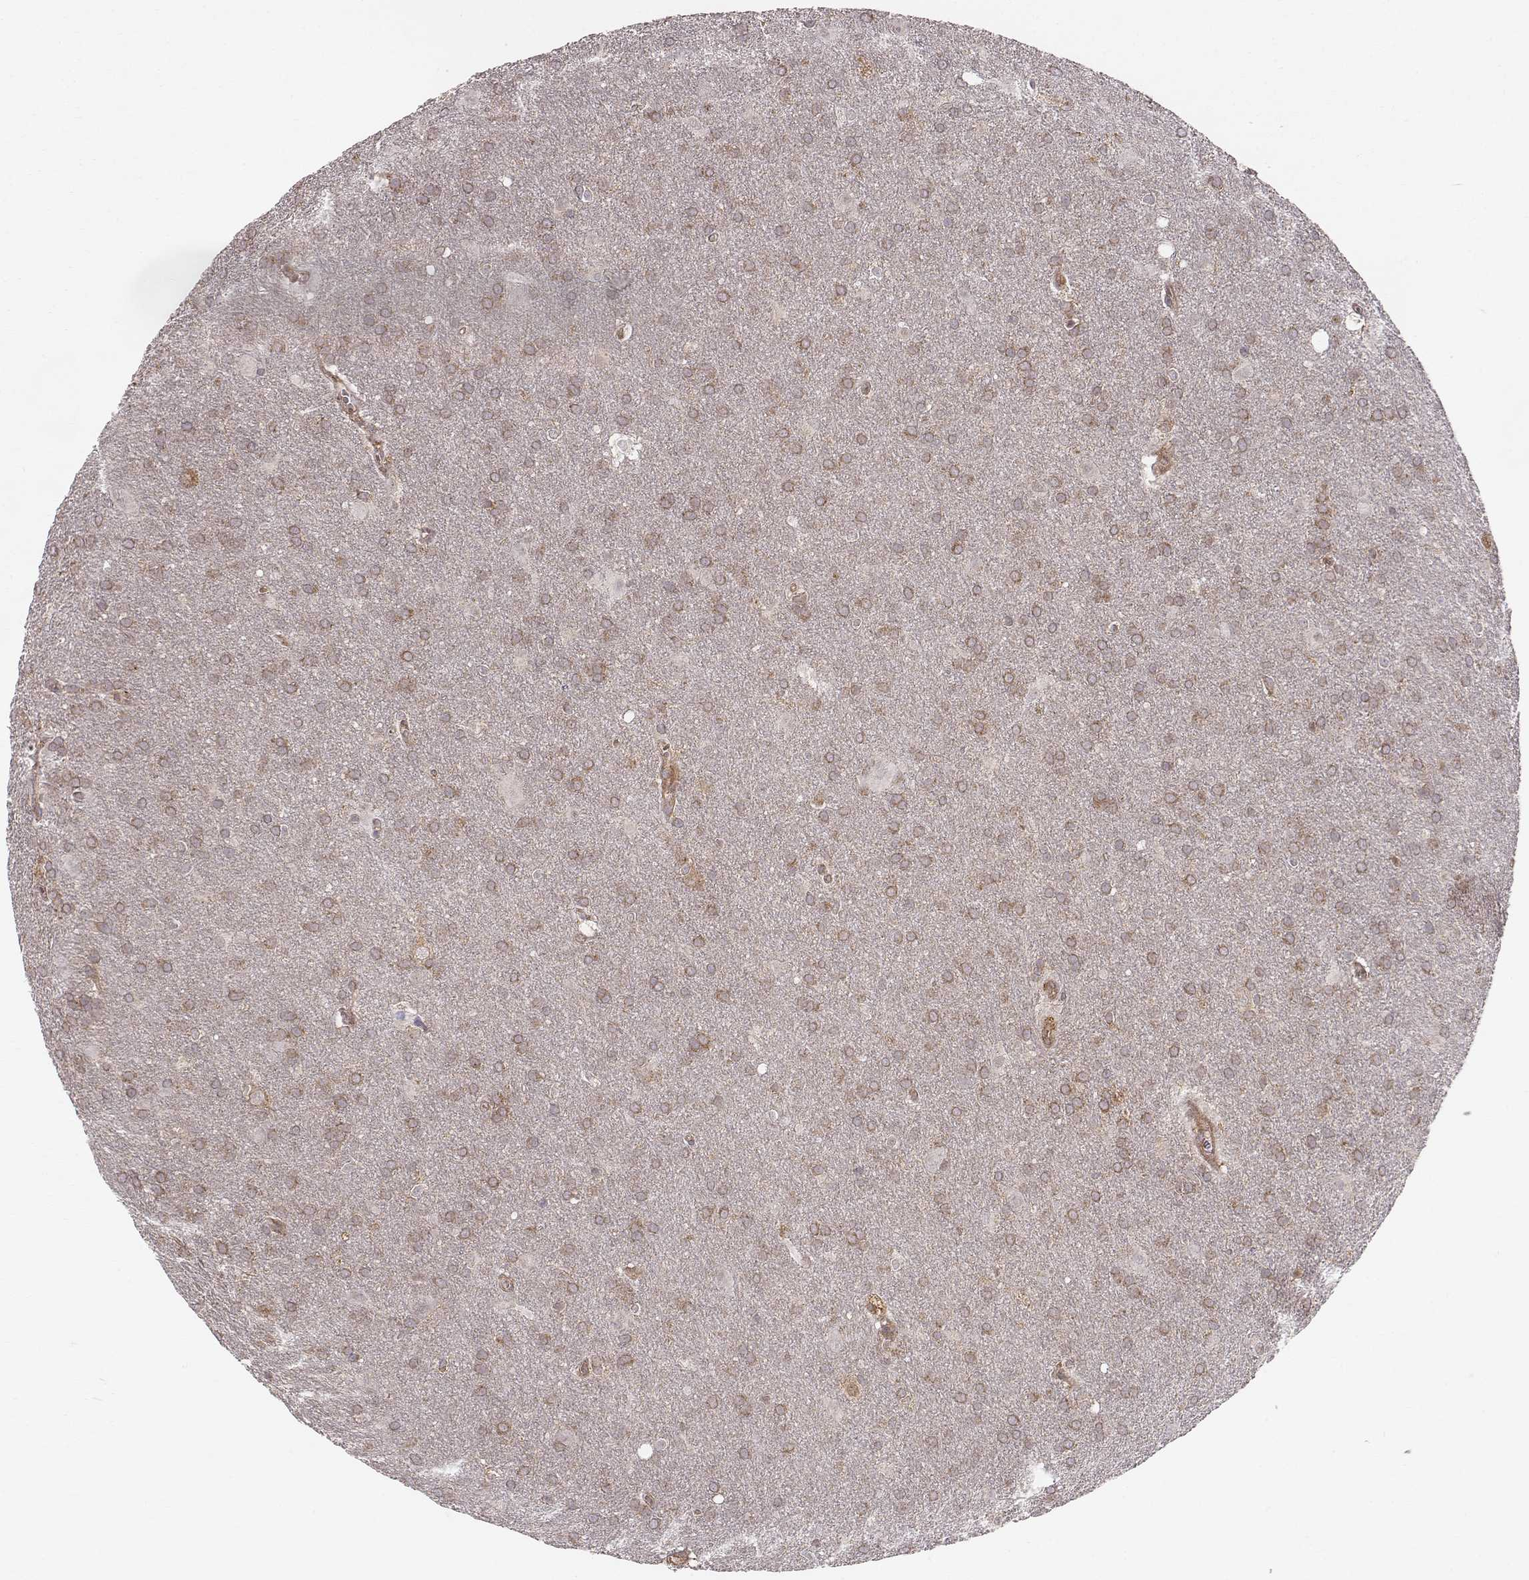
{"staining": {"intensity": "moderate", "quantity": ">75%", "location": "cytoplasmic/membranous"}, "tissue": "glioma", "cell_type": "Tumor cells", "image_type": "cancer", "snomed": [{"axis": "morphology", "description": "Glioma, malignant, Low grade"}, {"axis": "topography", "description": "Brain"}], "caption": "Protein analysis of glioma tissue demonstrates moderate cytoplasmic/membranous positivity in about >75% of tumor cells.", "gene": "VPS26A", "patient": {"sex": "male", "age": 58}}